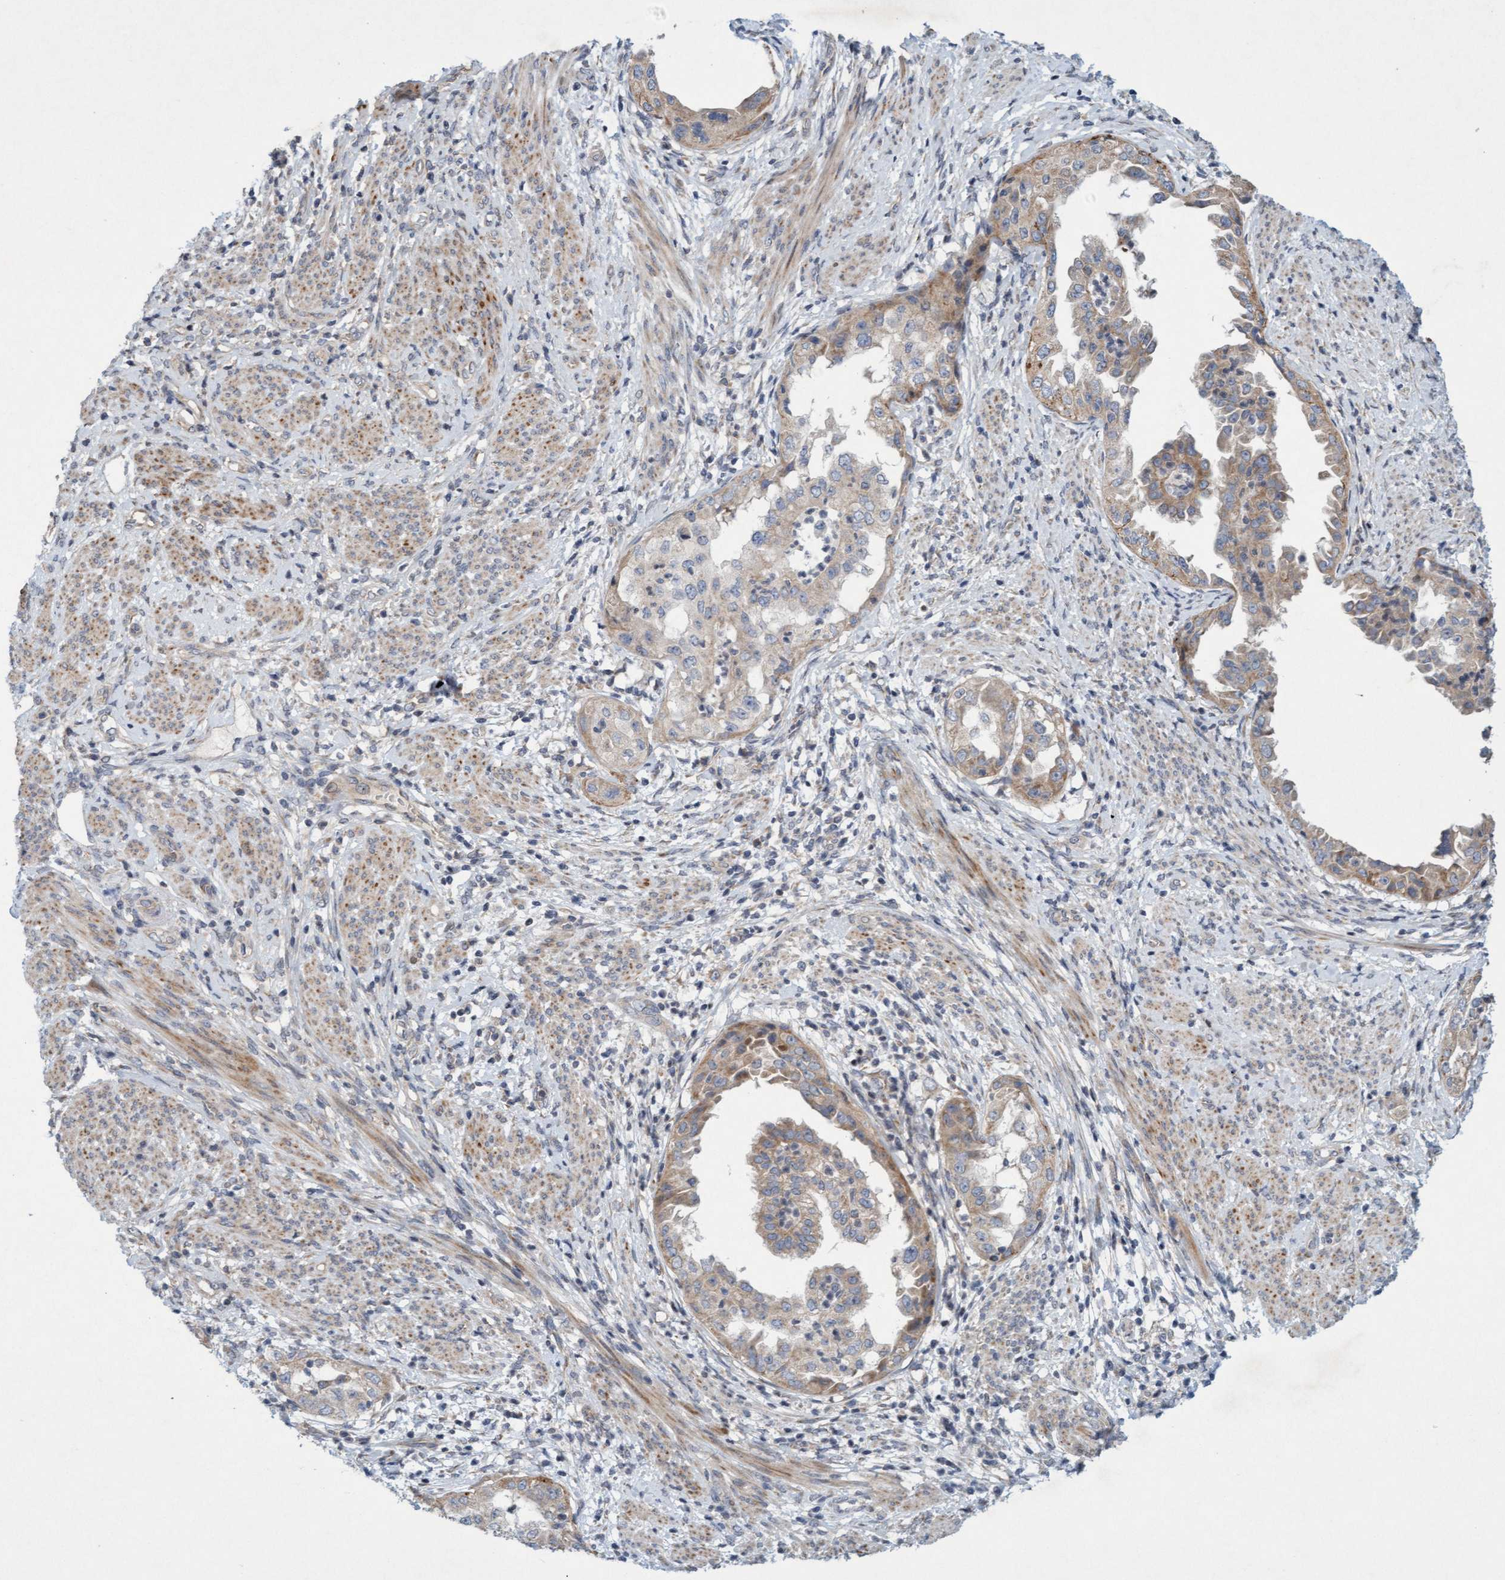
{"staining": {"intensity": "weak", "quantity": ">75%", "location": "cytoplasmic/membranous"}, "tissue": "endometrial cancer", "cell_type": "Tumor cells", "image_type": "cancer", "snomed": [{"axis": "morphology", "description": "Adenocarcinoma, NOS"}, {"axis": "topography", "description": "Endometrium"}], "caption": "The photomicrograph demonstrates a brown stain indicating the presence of a protein in the cytoplasmic/membranous of tumor cells in endometrial cancer (adenocarcinoma).", "gene": "DDHD2", "patient": {"sex": "female", "age": 85}}